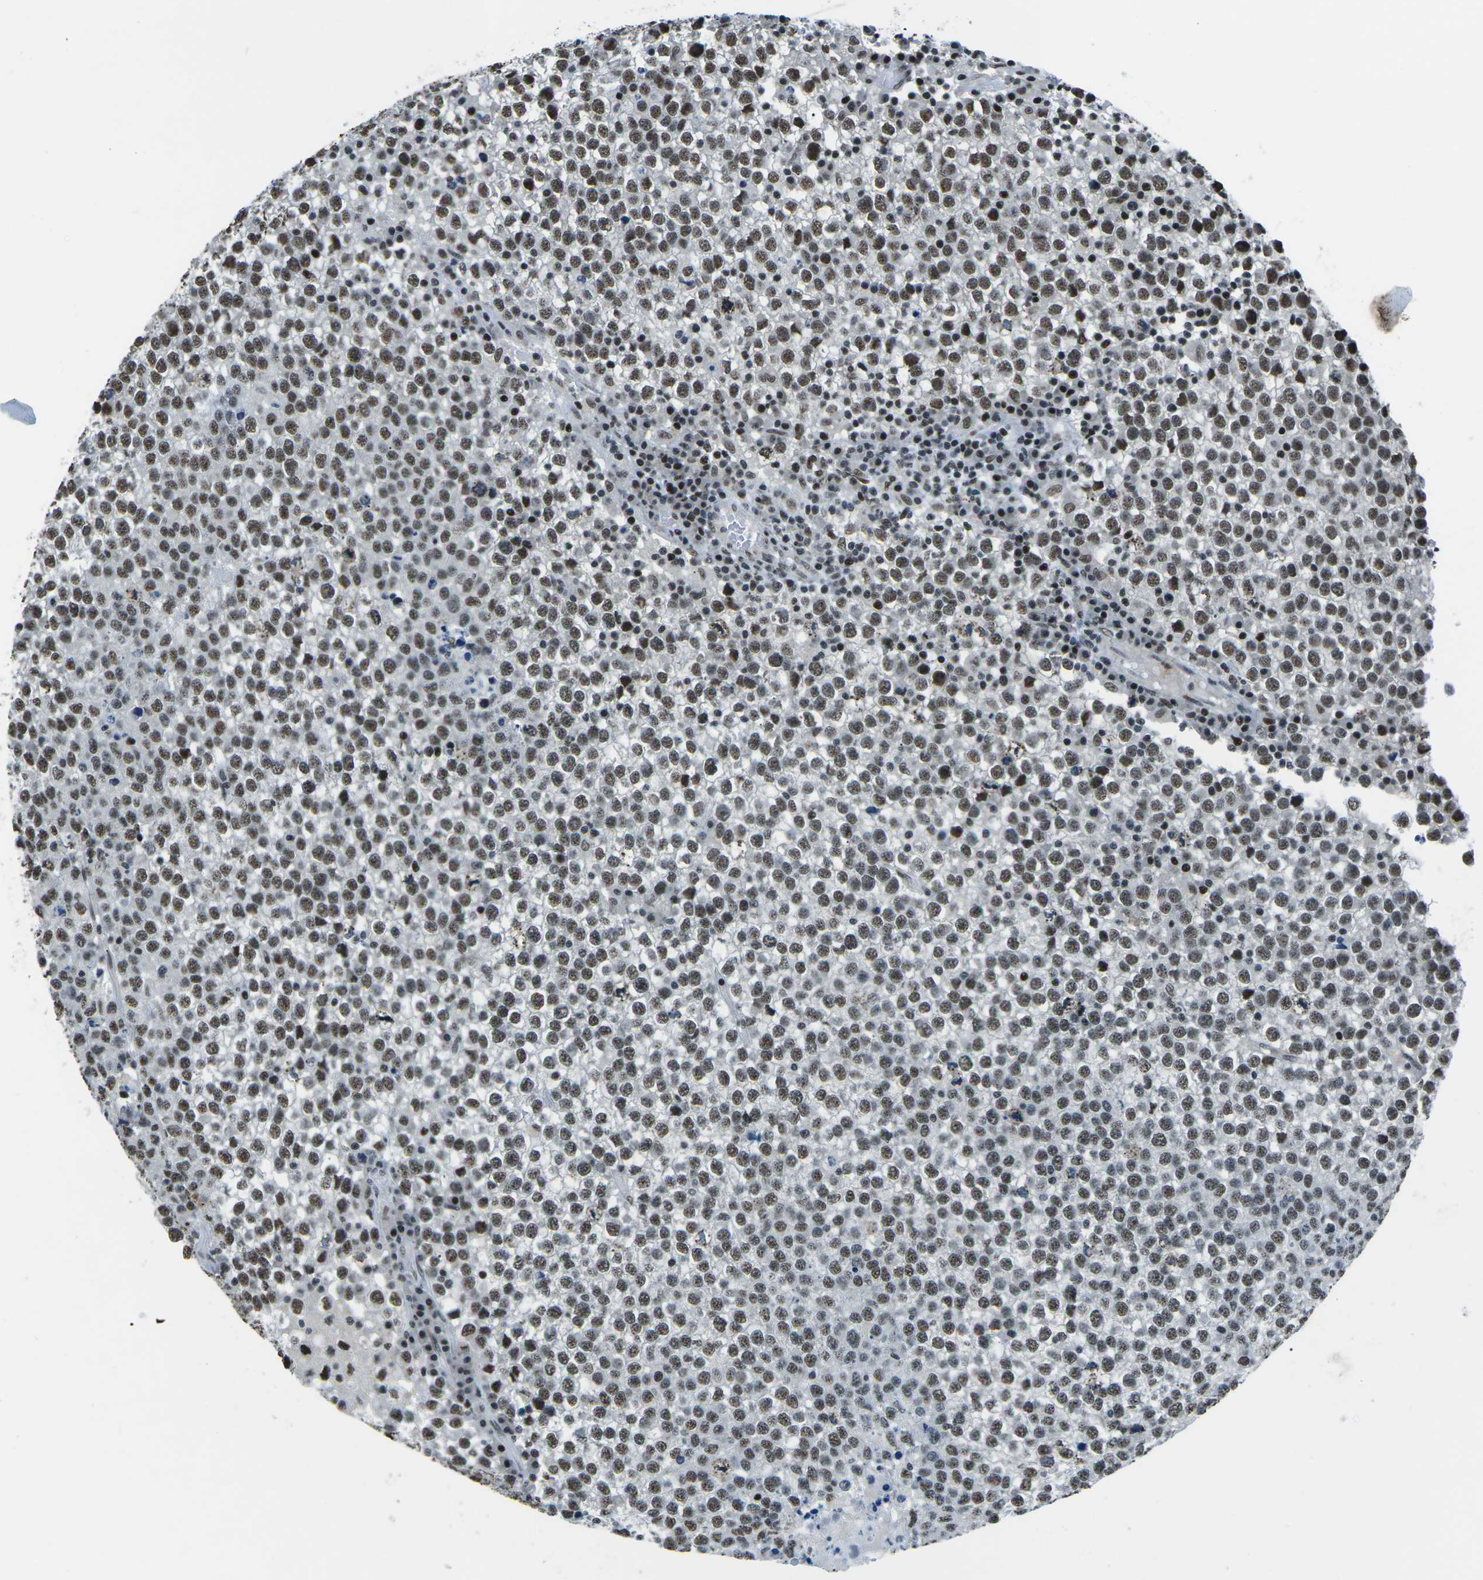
{"staining": {"intensity": "moderate", "quantity": ">75%", "location": "nuclear"}, "tissue": "testis cancer", "cell_type": "Tumor cells", "image_type": "cancer", "snomed": [{"axis": "morphology", "description": "Seminoma, NOS"}, {"axis": "topography", "description": "Testis"}], "caption": "Human testis cancer (seminoma) stained with a brown dye displays moderate nuclear positive positivity in about >75% of tumor cells.", "gene": "RBL2", "patient": {"sex": "male", "age": 65}}